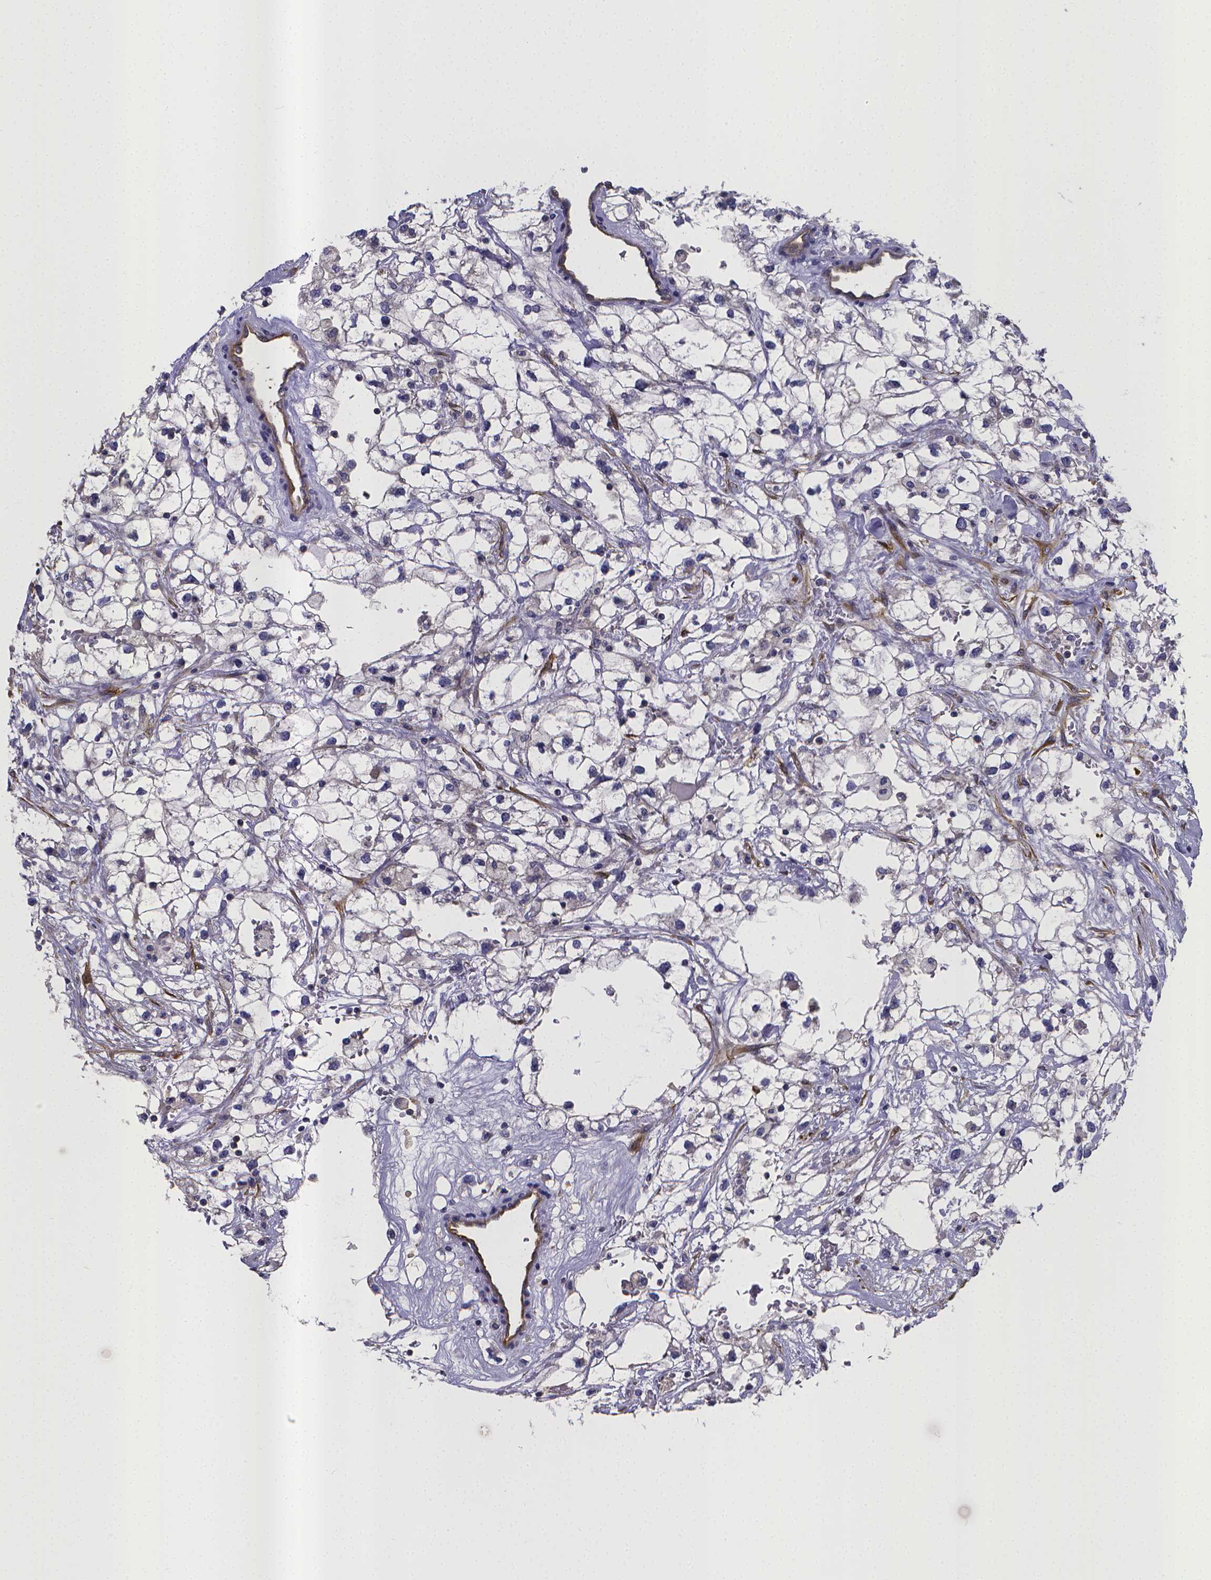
{"staining": {"intensity": "negative", "quantity": "none", "location": "none"}, "tissue": "renal cancer", "cell_type": "Tumor cells", "image_type": "cancer", "snomed": [{"axis": "morphology", "description": "Adenocarcinoma, NOS"}, {"axis": "topography", "description": "Kidney"}], "caption": "An IHC micrograph of adenocarcinoma (renal) is shown. There is no staining in tumor cells of adenocarcinoma (renal).", "gene": "RERG", "patient": {"sex": "male", "age": 59}}